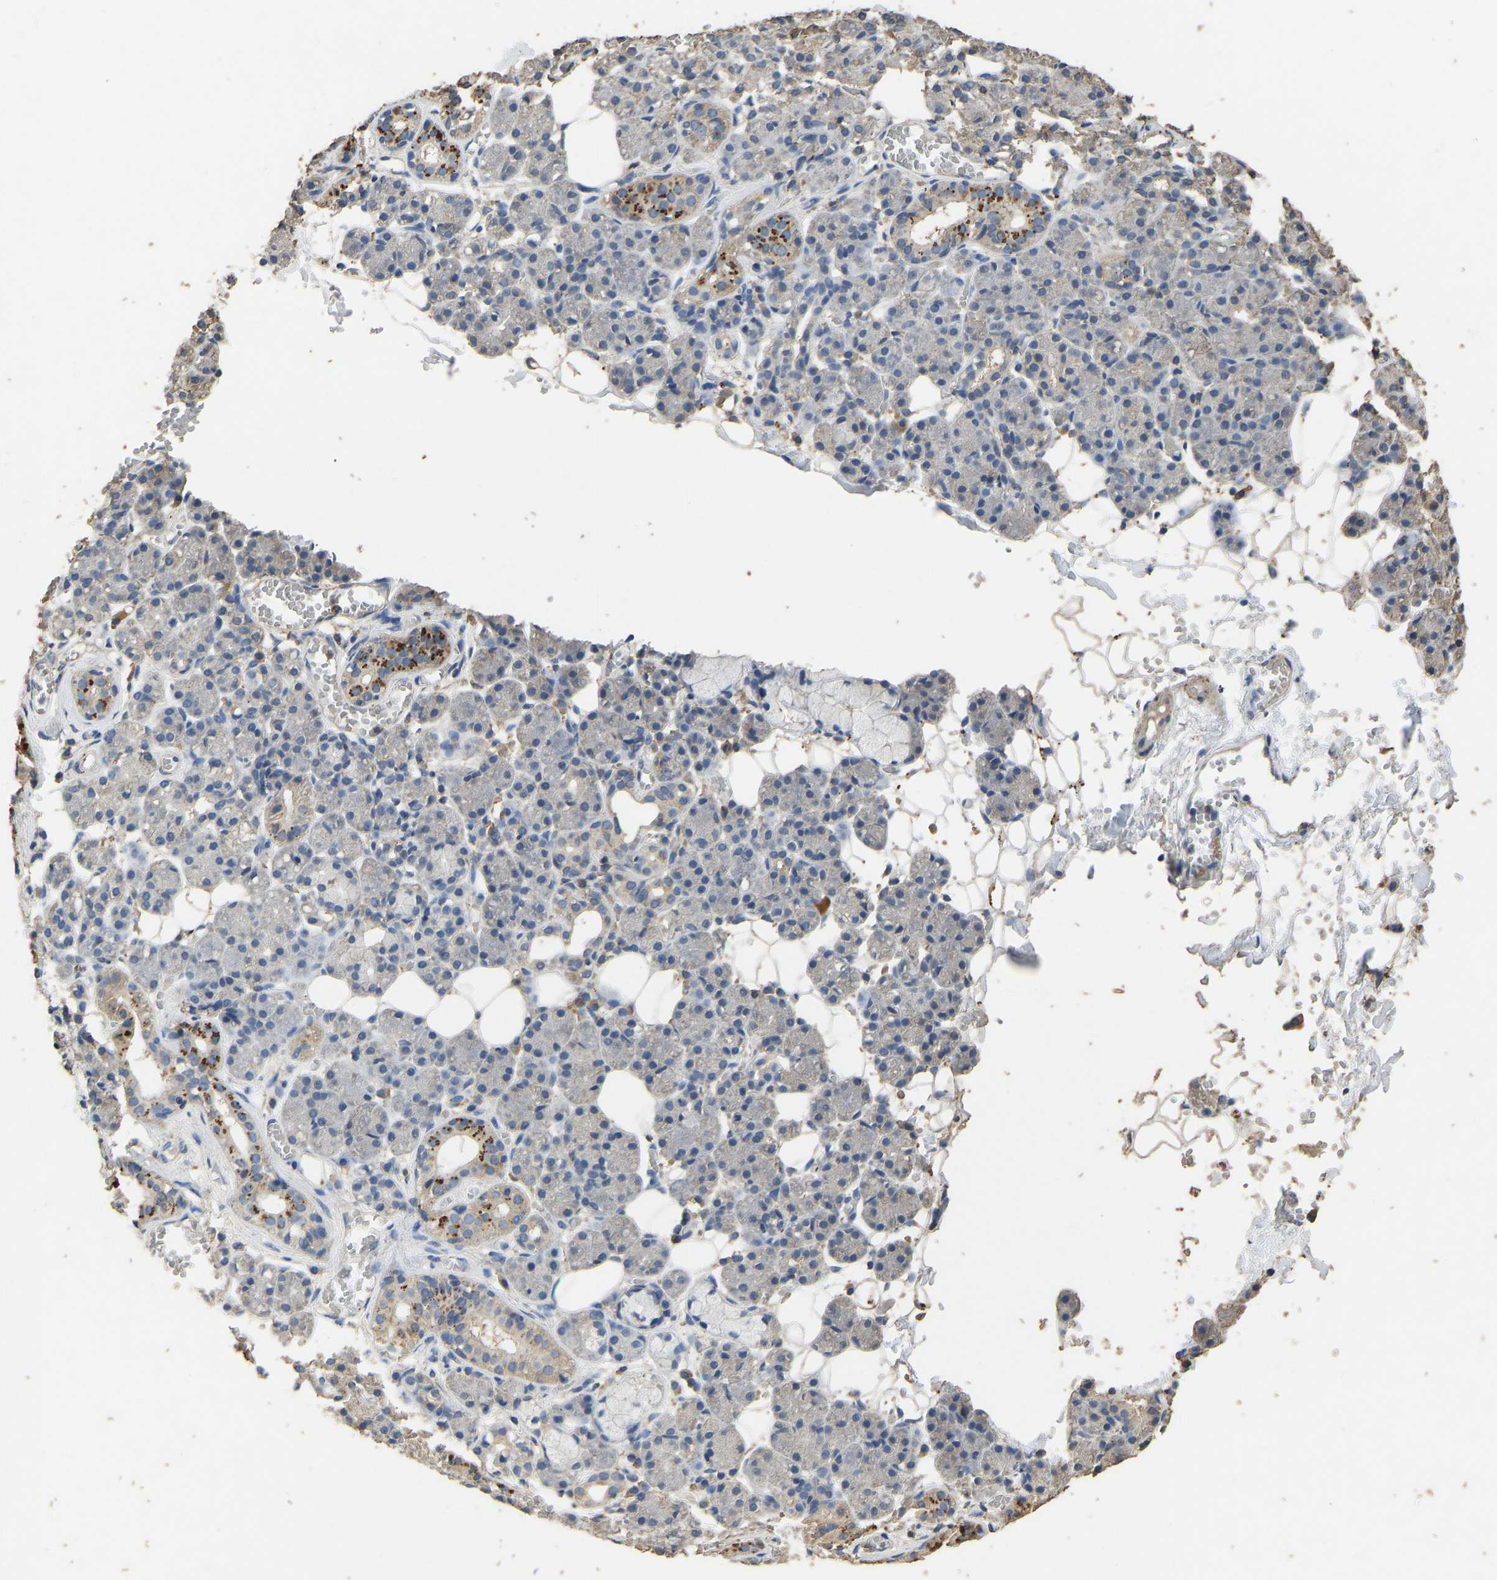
{"staining": {"intensity": "moderate", "quantity": "<25%", "location": "cytoplasmic/membranous"}, "tissue": "salivary gland", "cell_type": "Glandular cells", "image_type": "normal", "snomed": [{"axis": "morphology", "description": "Normal tissue, NOS"}, {"axis": "topography", "description": "Salivary gland"}], "caption": "Approximately <25% of glandular cells in benign salivary gland reveal moderate cytoplasmic/membranous protein positivity as visualized by brown immunohistochemical staining.", "gene": "CIDEC", "patient": {"sex": "male", "age": 63}}